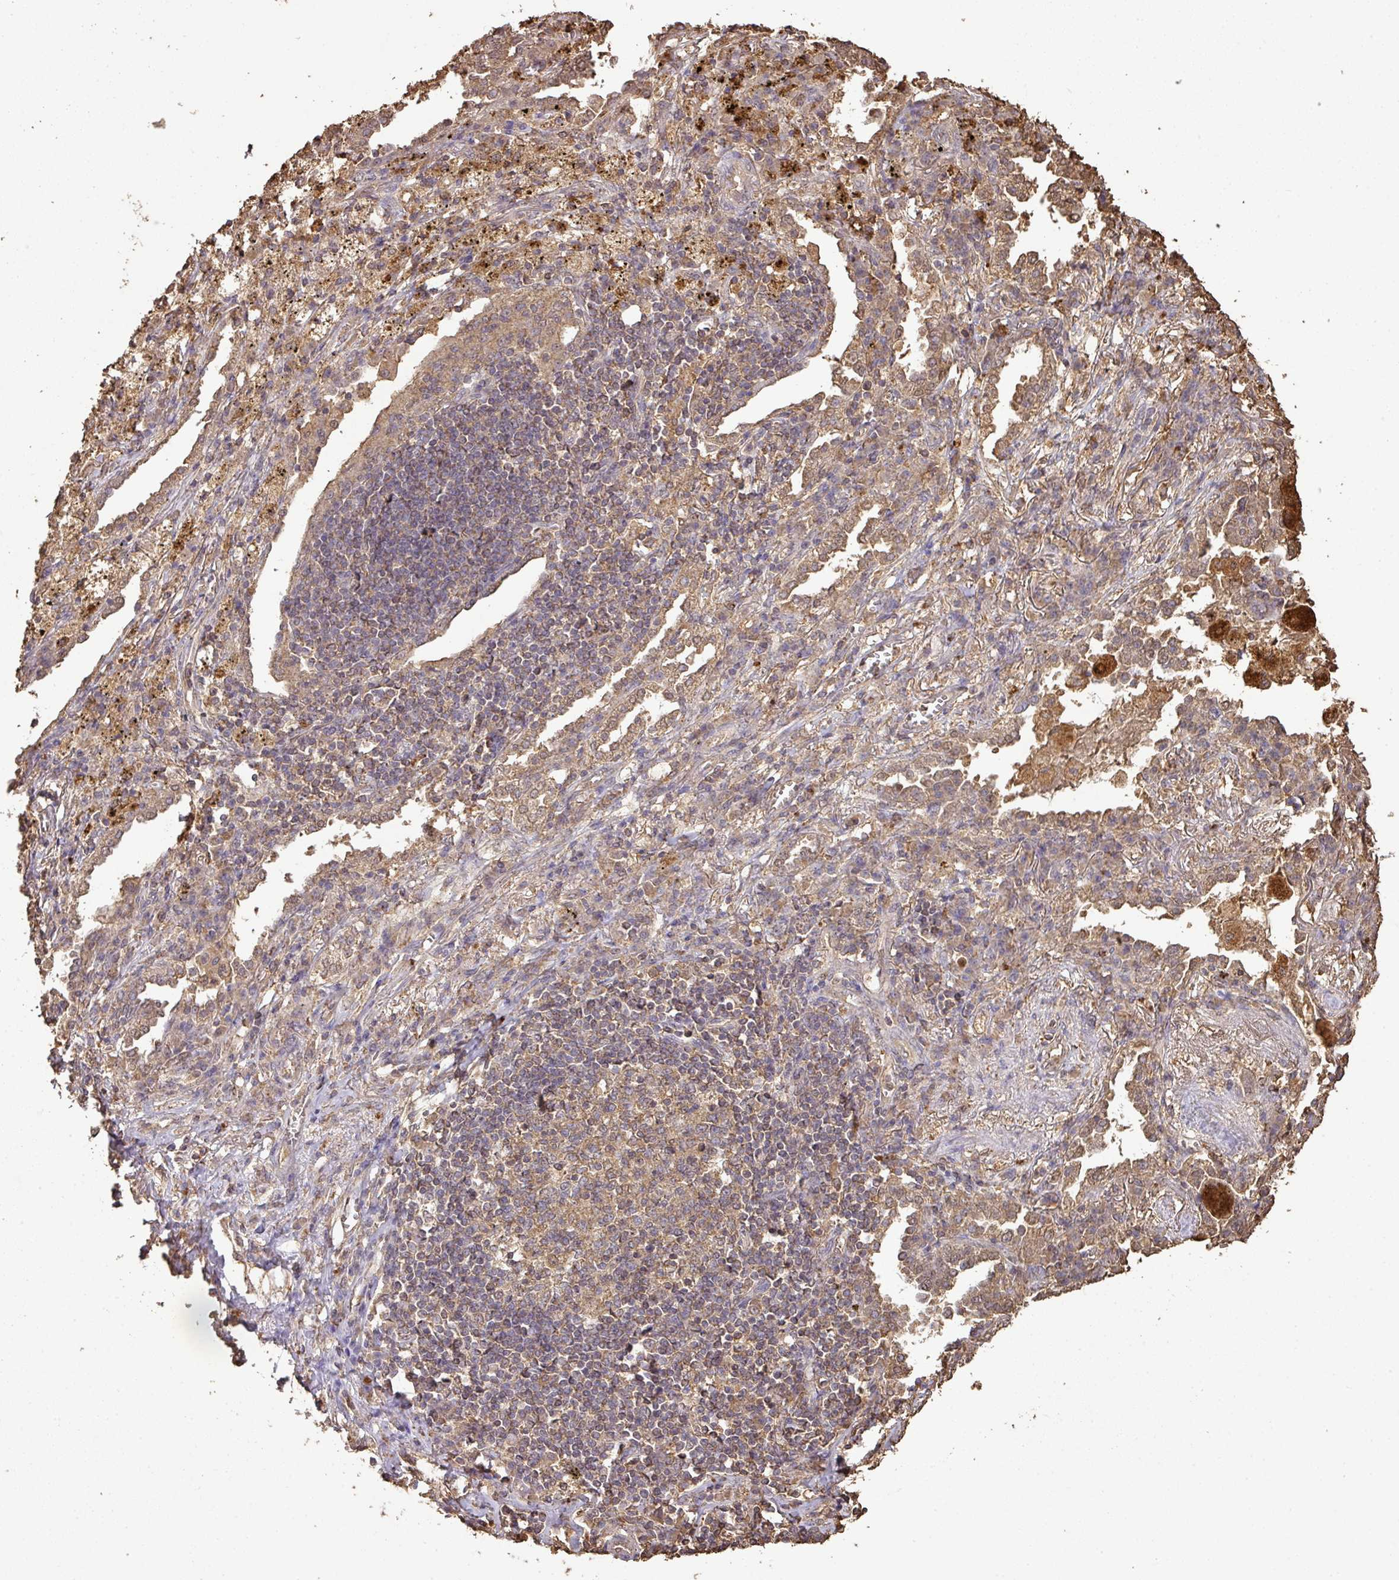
{"staining": {"intensity": "moderate", "quantity": ">75%", "location": "cytoplasmic/membranous"}, "tissue": "lung cancer", "cell_type": "Tumor cells", "image_type": "cancer", "snomed": [{"axis": "morphology", "description": "Squamous cell carcinoma, NOS"}, {"axis": "topography", "description": "Lung"}], "caption": "Lung squamous cell carcinoma stained with IHC exhibits moderate cytoplasmic/membranous positivity in about >75% of tumor cells.", "gene": "ATAT1", "patient": {"sex": "female", "age": 63}}